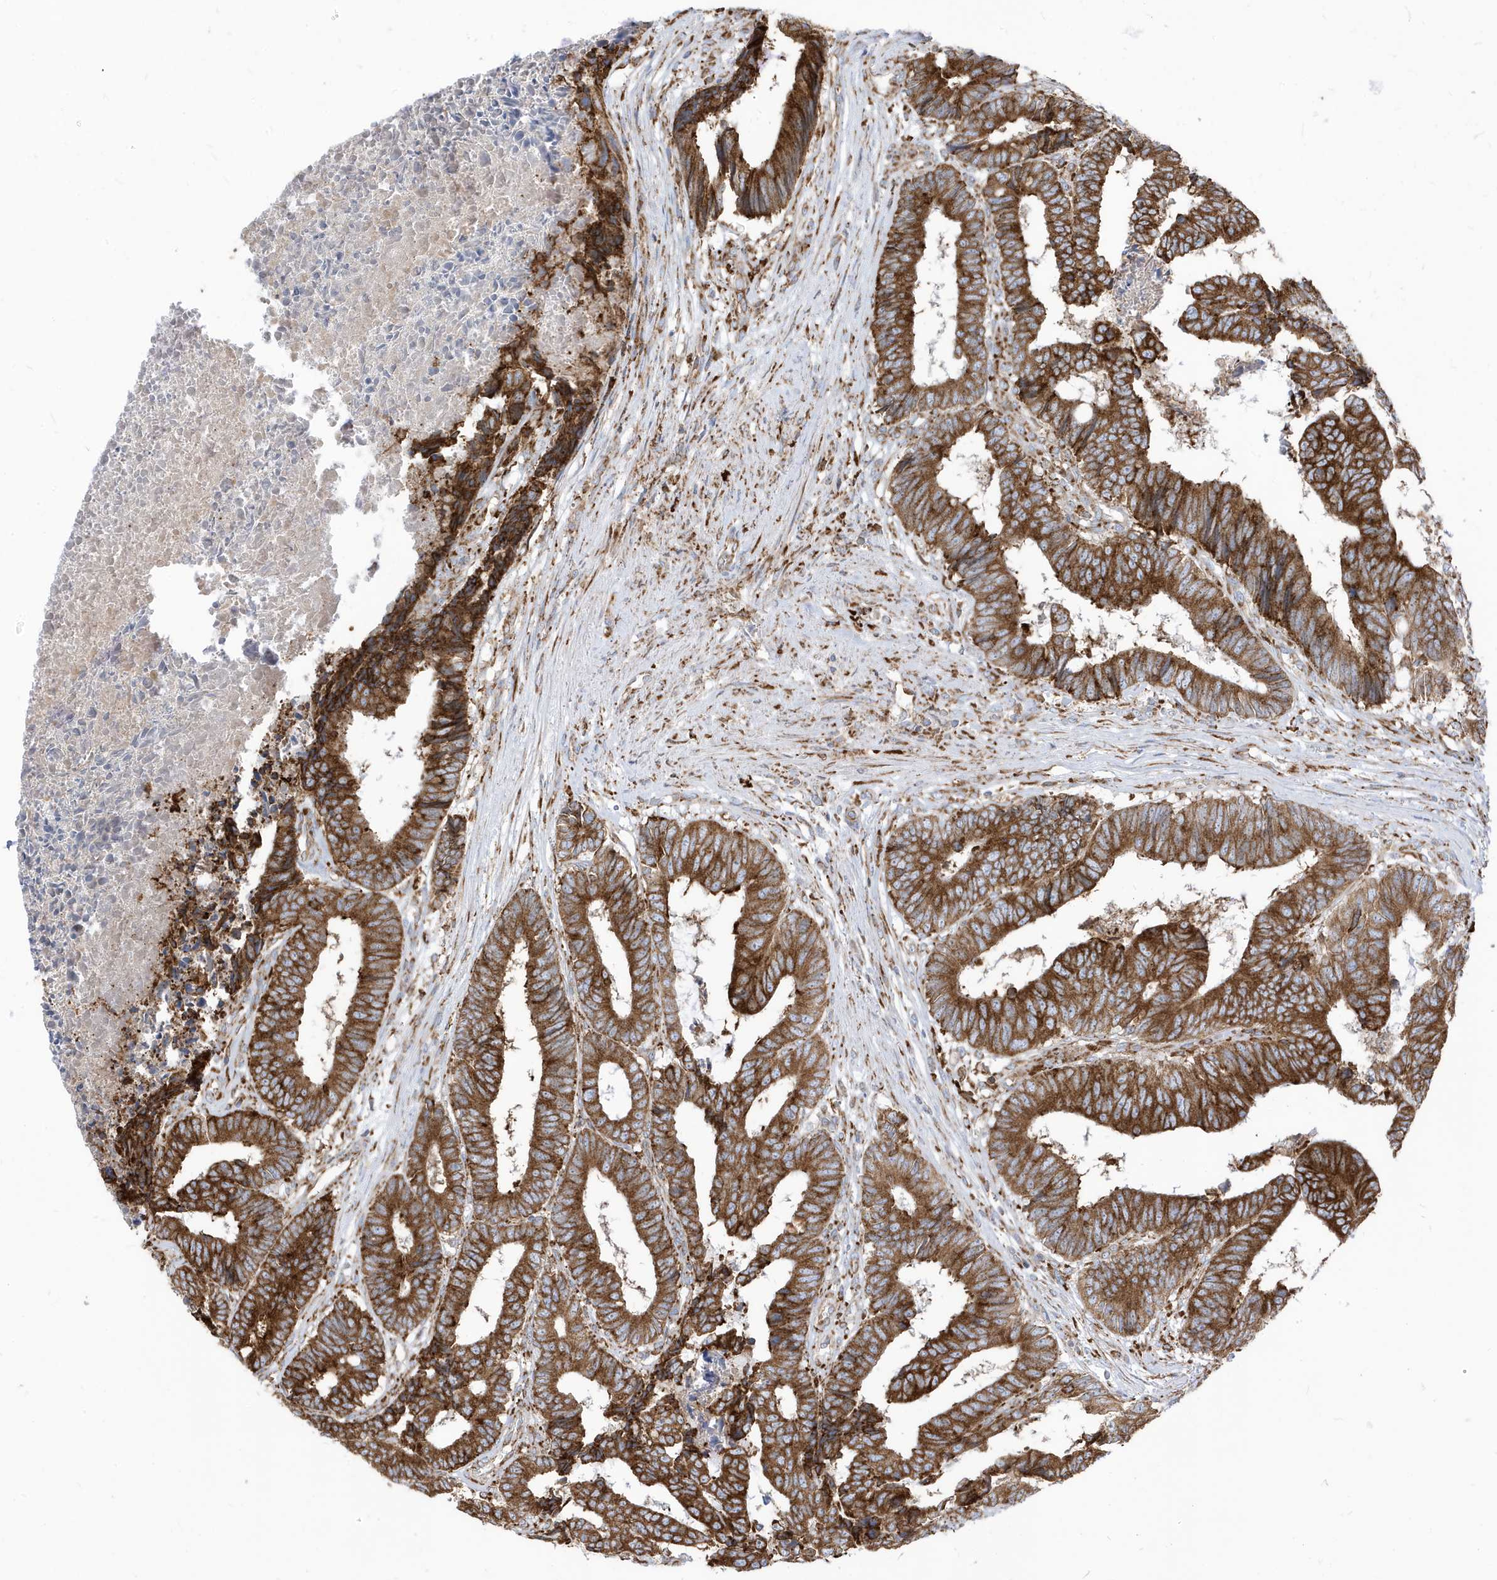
{"staining": {"intensity": "strong", "quantity": ">75%", "location": "cytoplasmic/membranous"}, "tissue": "colorectal cancer", "cell_type": "Tumor cells", "image_type": "cancer", "snomed": [{"axis": "morphology", "description": "Adenocarcinoma, NOS"}, {"axis": "topography", "description": "Rectum"}], "caption": "Brown immunohistochemical staining in human adenocarcinoma (colorectal) exhibits strong cytoplasmic/membranous positivity in about >75% of tumor cells.", "gene": "PDIA6", "patient": {"sex": "male", "age": 84}}